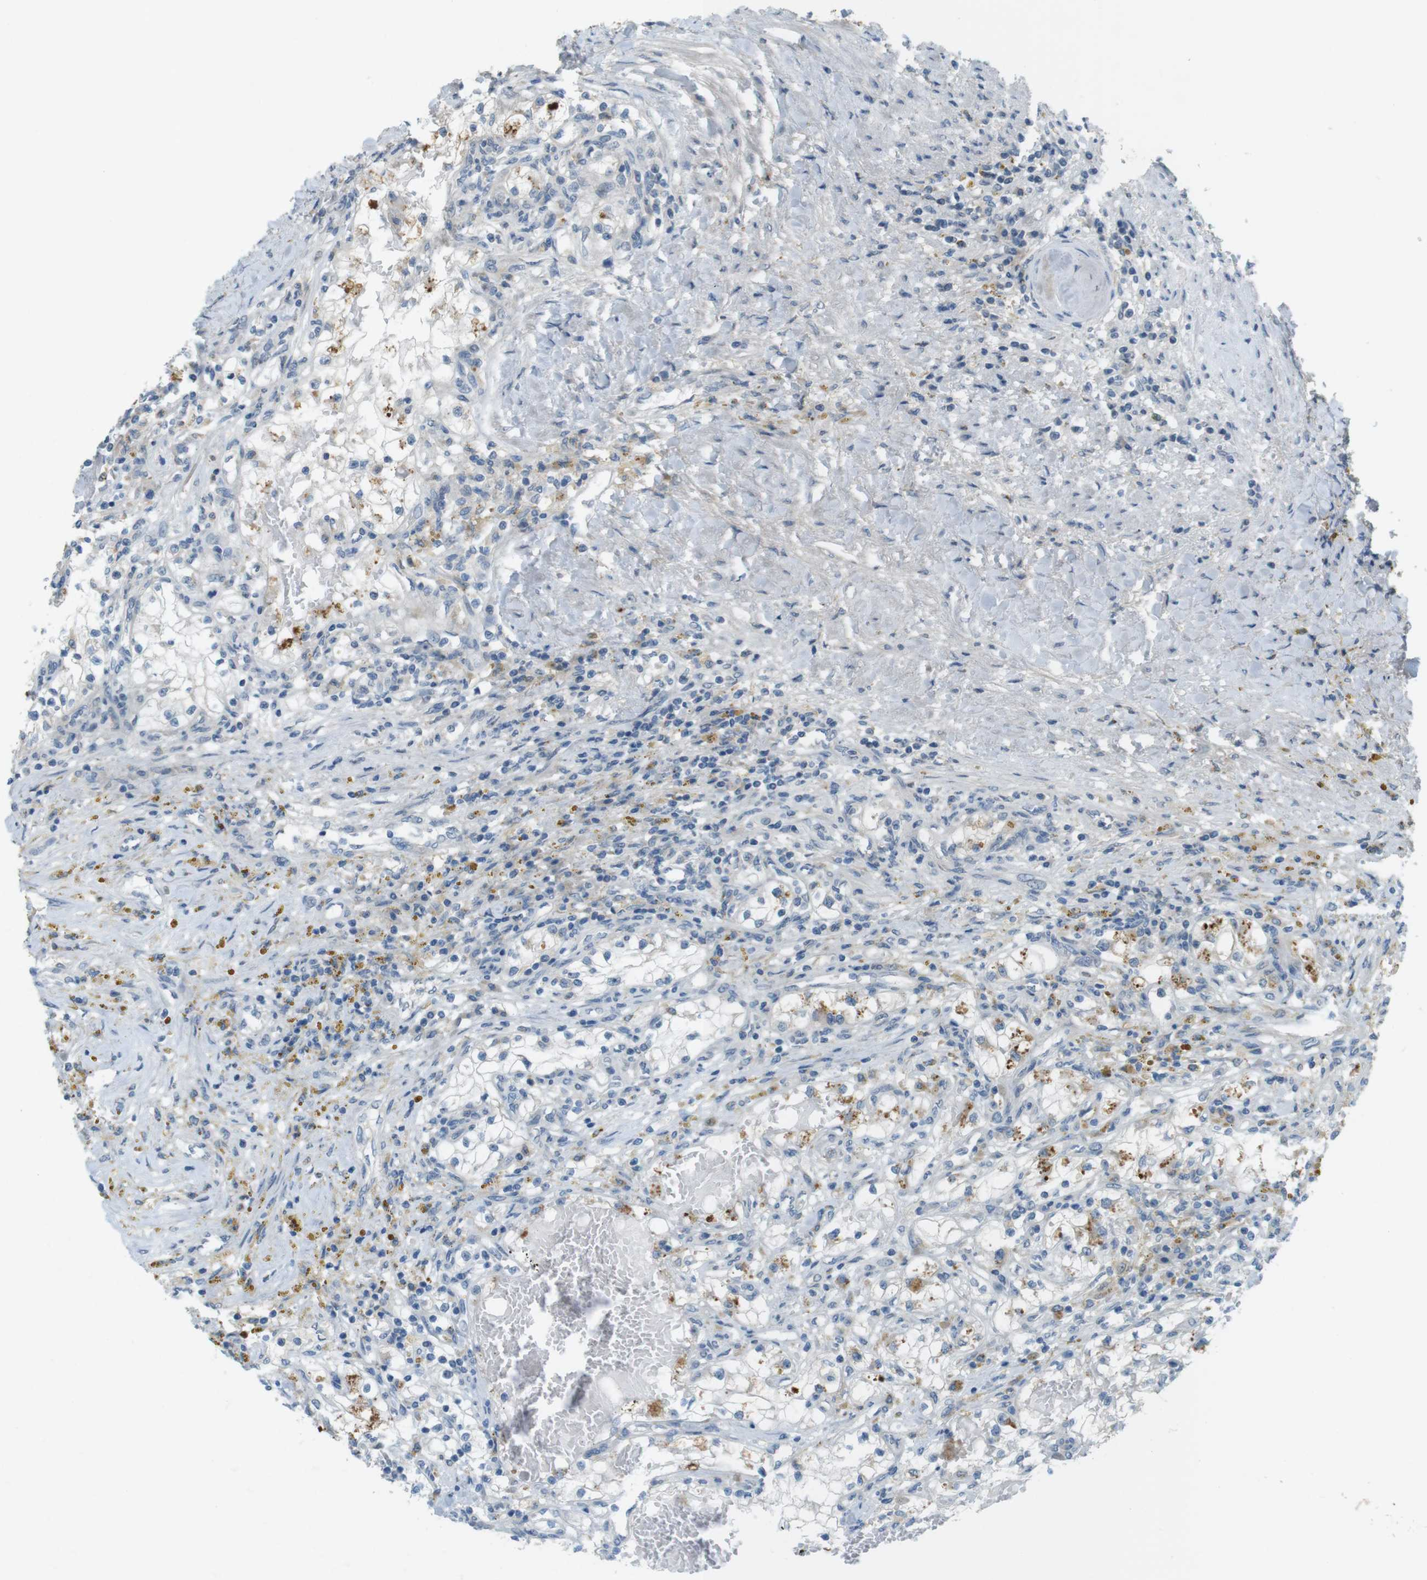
{"staining": {"intensity": "moderate", "quantity": "<25%", "location": "cytoplasmic/membranous"}, "tissue": "renal cancer", "cell_type": "Tumor cells", "image_type": "cancer", "snomed": [{"axis": "morphology", "description": "Adenocarcinoma, NOS"}, {"axis": "topography", "description": "Kidney"}], "caption": "A brown stain highlights moderate cytoplasmic/membranous expression of a protein in renal adenocarcinoma tumor cells.", "gene": "UGT8", "patient": {"sex": "male", "age": 68}}